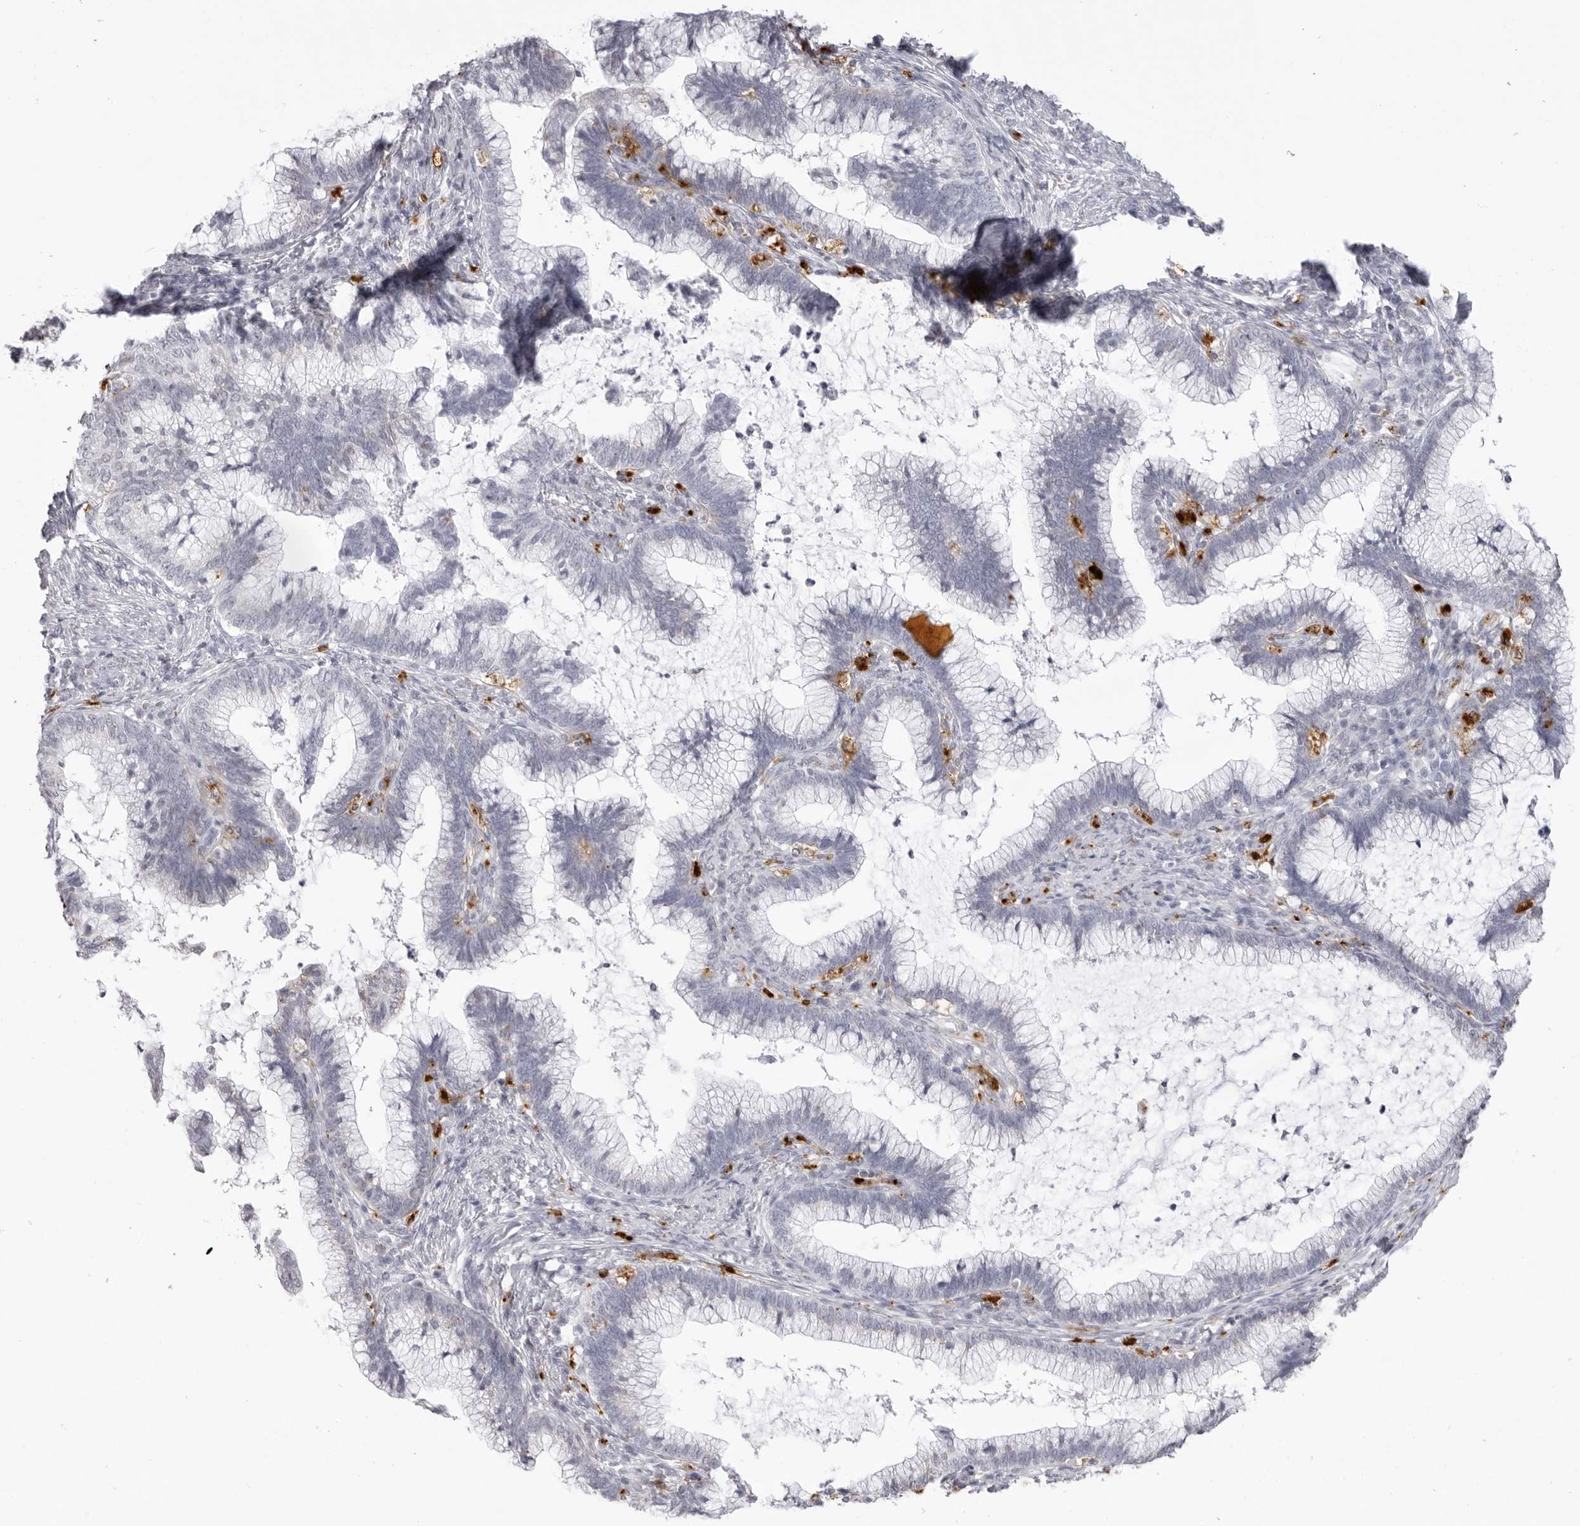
{"staining": {"intensity": "negative", "quantity": "none", "location": "none"}, "tissue": "cervical cancer", "cell_type": "Tumor cells", "image_type": "cancer", "snomed": [{"axis": "morphology", "description": "Adenocarcinoma, NOS"}, {"axis": "topography", "description": "Cervix"}], "caption": "IHC image of adenocarcinoma (cervical) stained for a protein (brown), which exhibits no staining in tumor cells. The staining was performed using DAB (3,3'-diaminobenzidine) to visualize the protein expression in brown, while the nuclei were stained in blue with hematoxylin (Magnification: 20x).", "gene": "IL25", "patient": {"sex": "female", "age": 36}}